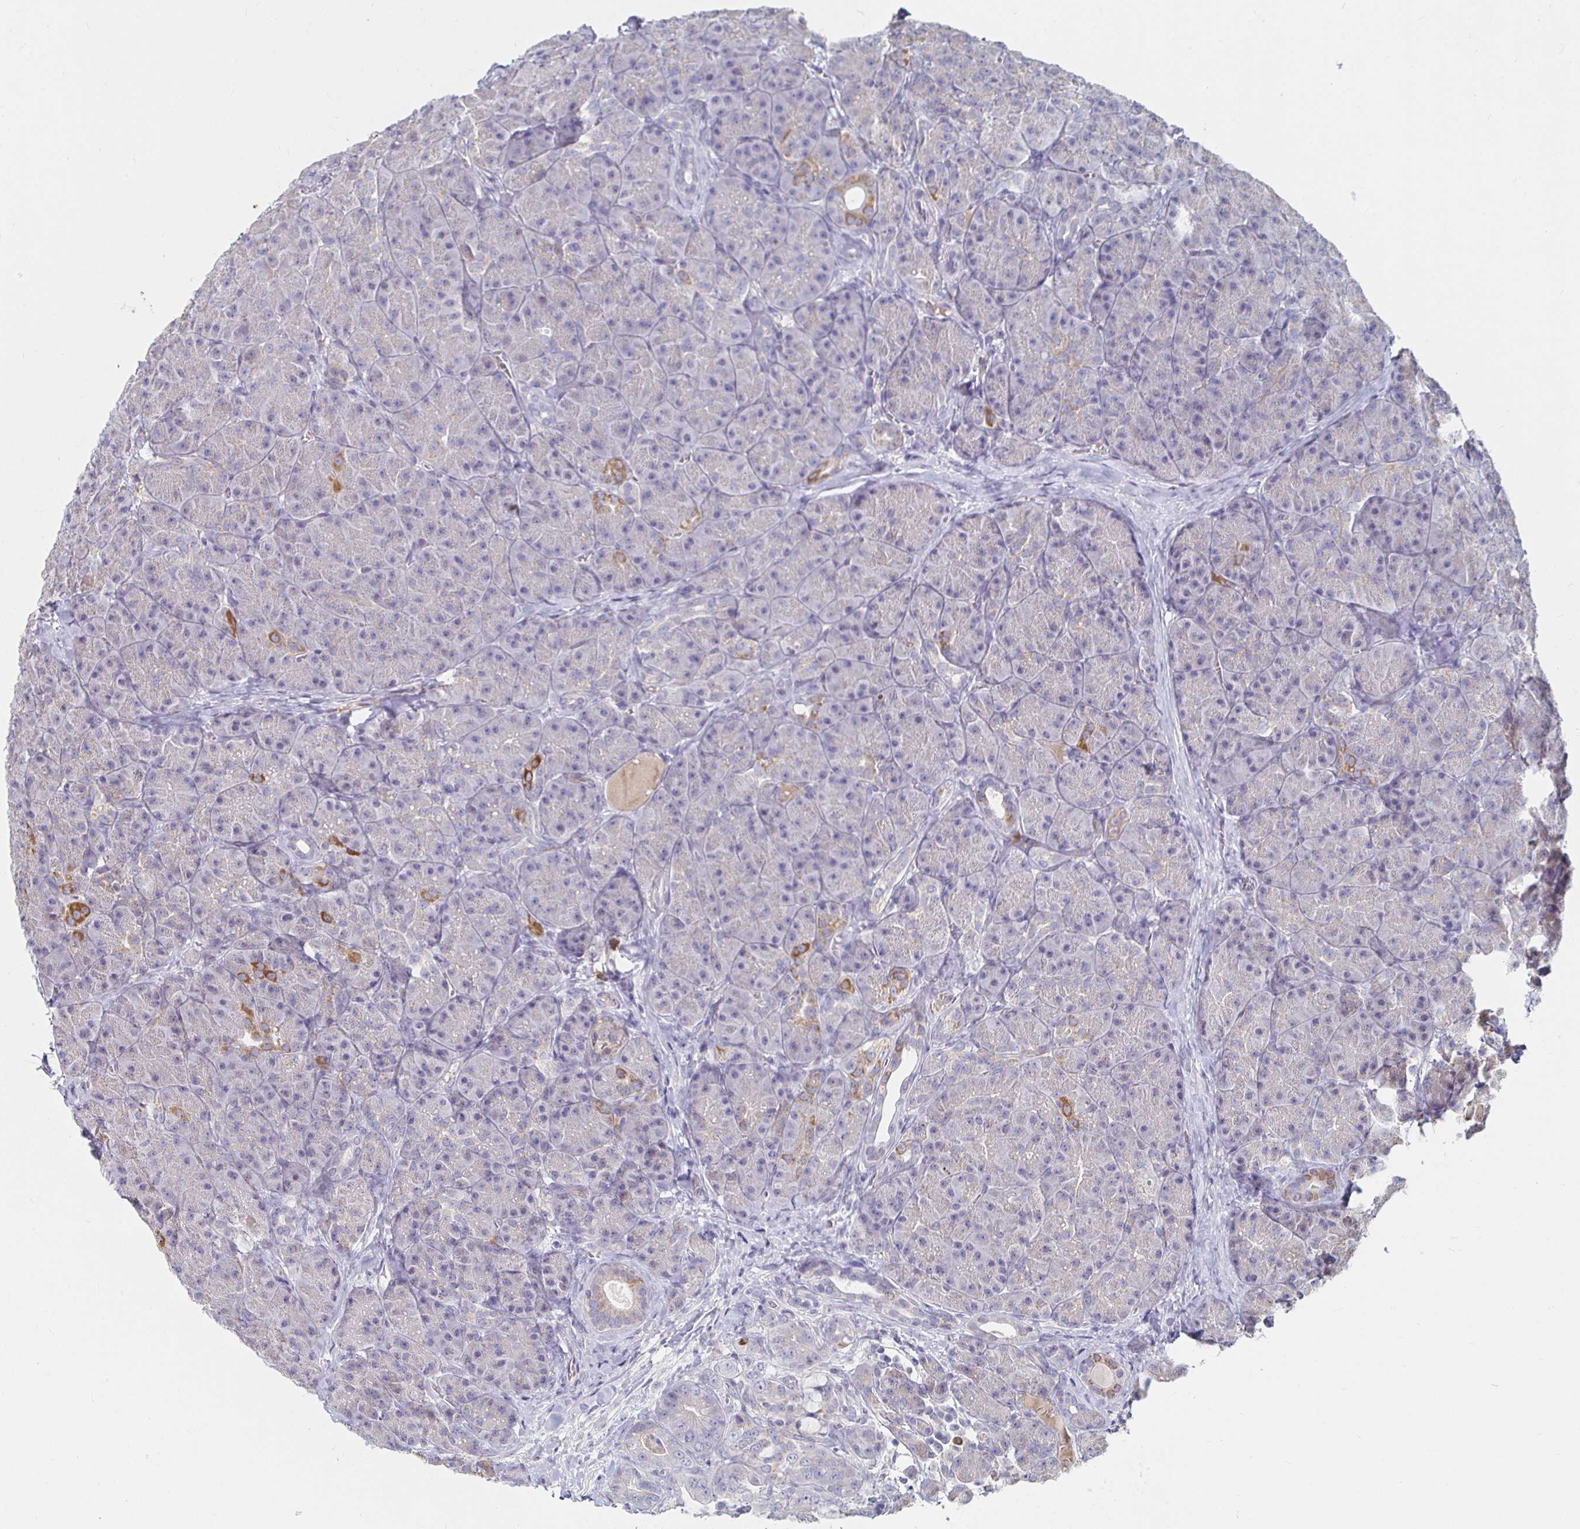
{"staining": {"intensity": "strong", "quantity": "<25%", "location": "cytoplasmic/membranous"}, "tissue": "pancreas", "cell_type": "Exocrine glandular cells", "image_type": "normal", "snomed": [{"axis": "morphology", "description": "Normal tissue, NOS"}, {"axis": "topography", "description": "Pancreas"}], "caption": "Protein expression analysis of benign human pancreas reveals strong cytoplasmic/membranous expression in approximately <25% of exocrine glandular cells.", "gene": "RNF144B", "patient": {"sex": "male", "age": 57}}